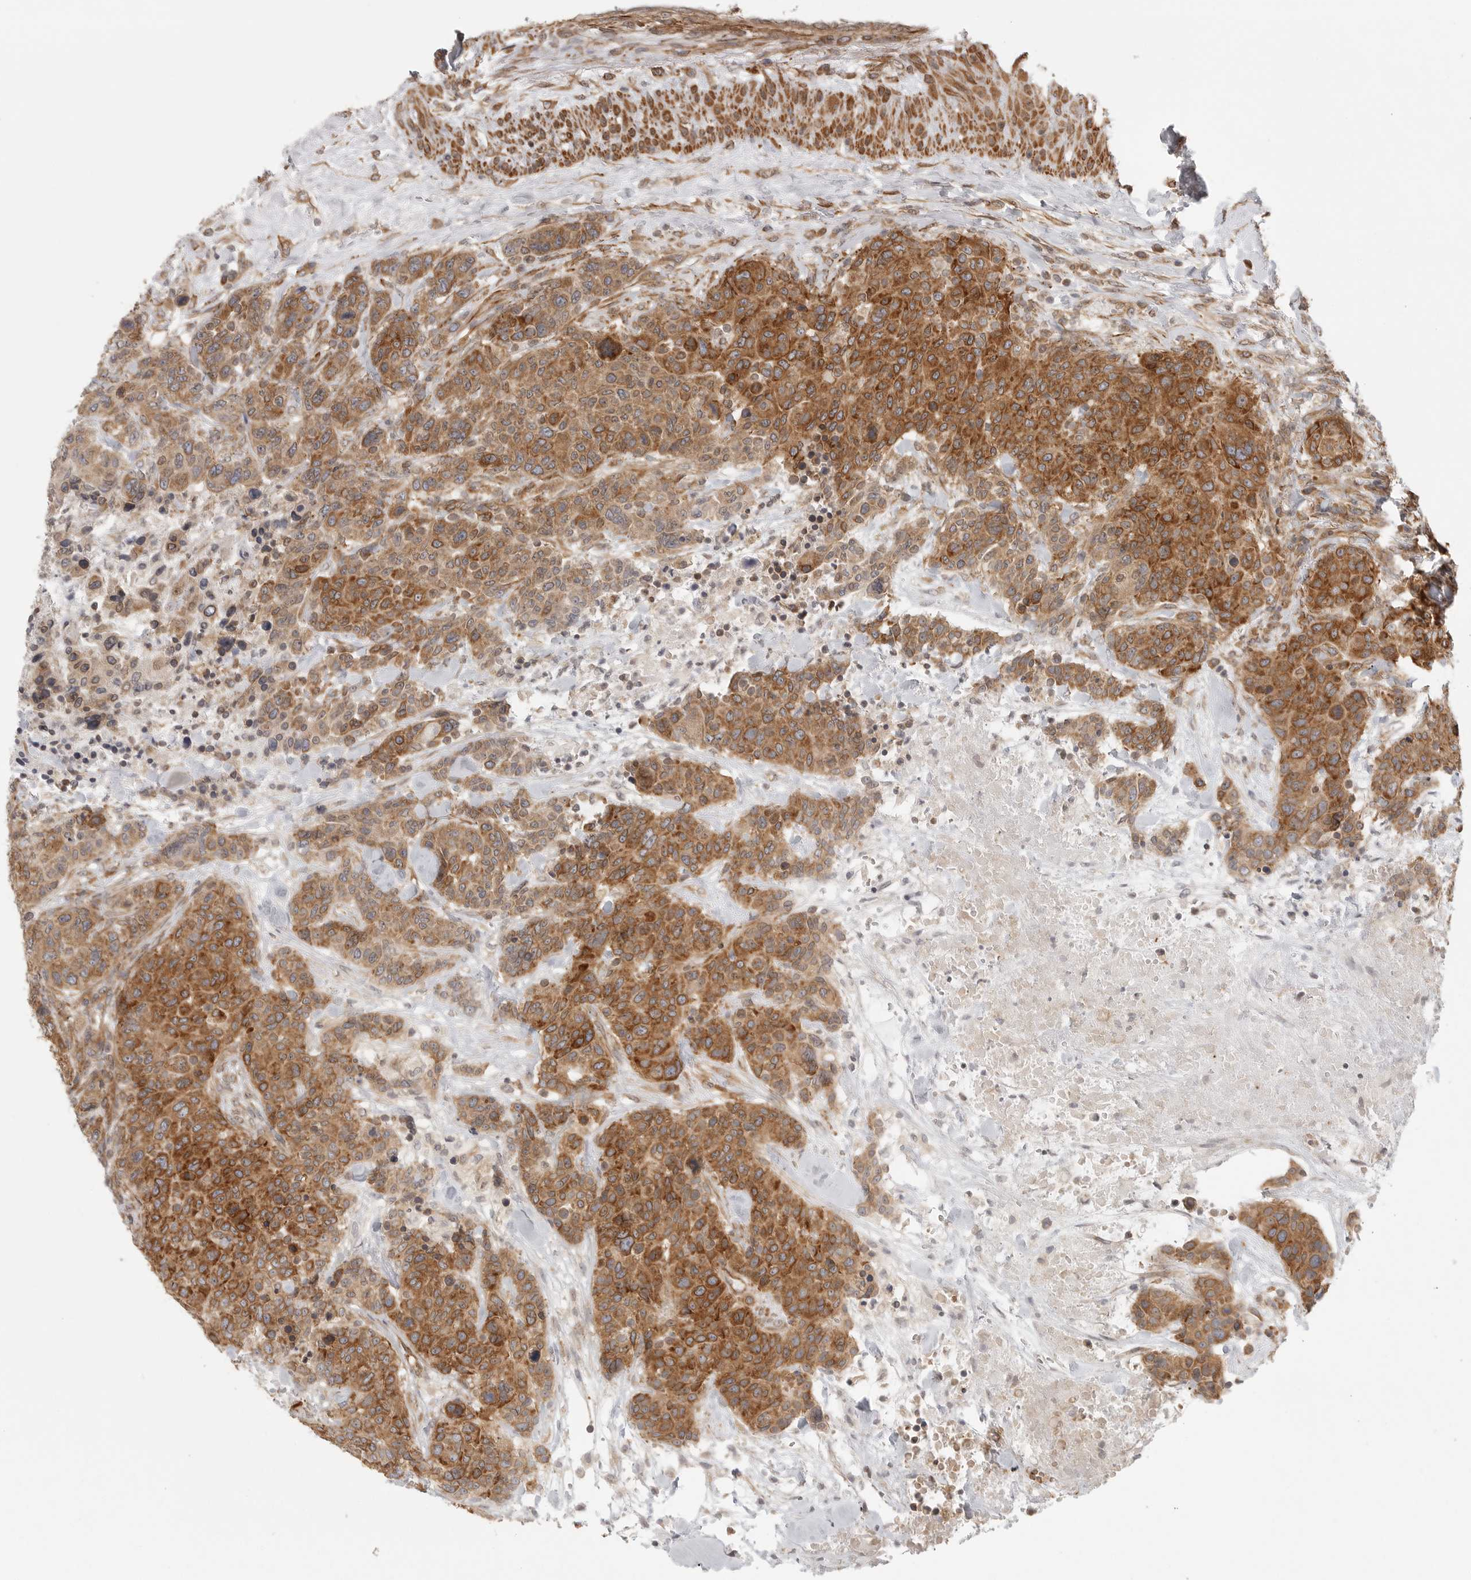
{"staining": {"intensity": "moderate", "quantity": ">75%", "location": "cytoplasmic/membranous"}, "tissue": "breast cancer", "cell_type": "Tumor cells", "image_type": "cancer", "snomed": [{"axis": "morphology", "description": "Duct carcinoma"}, {"axis": "topography", "description": "Breast"}], "caption": "Immunohistochemical staining of breast cancer demonstrates medium levels of moderate cytoplasmic/membranous positivity in about >75% of tumor cells. The staining is performed using DAB brown chromogen to label protein expression. The nuclei are counter-stained blue using hematoxylin.", "gene": "CERS2", "patient": {"sex": "female", "age": 37}}